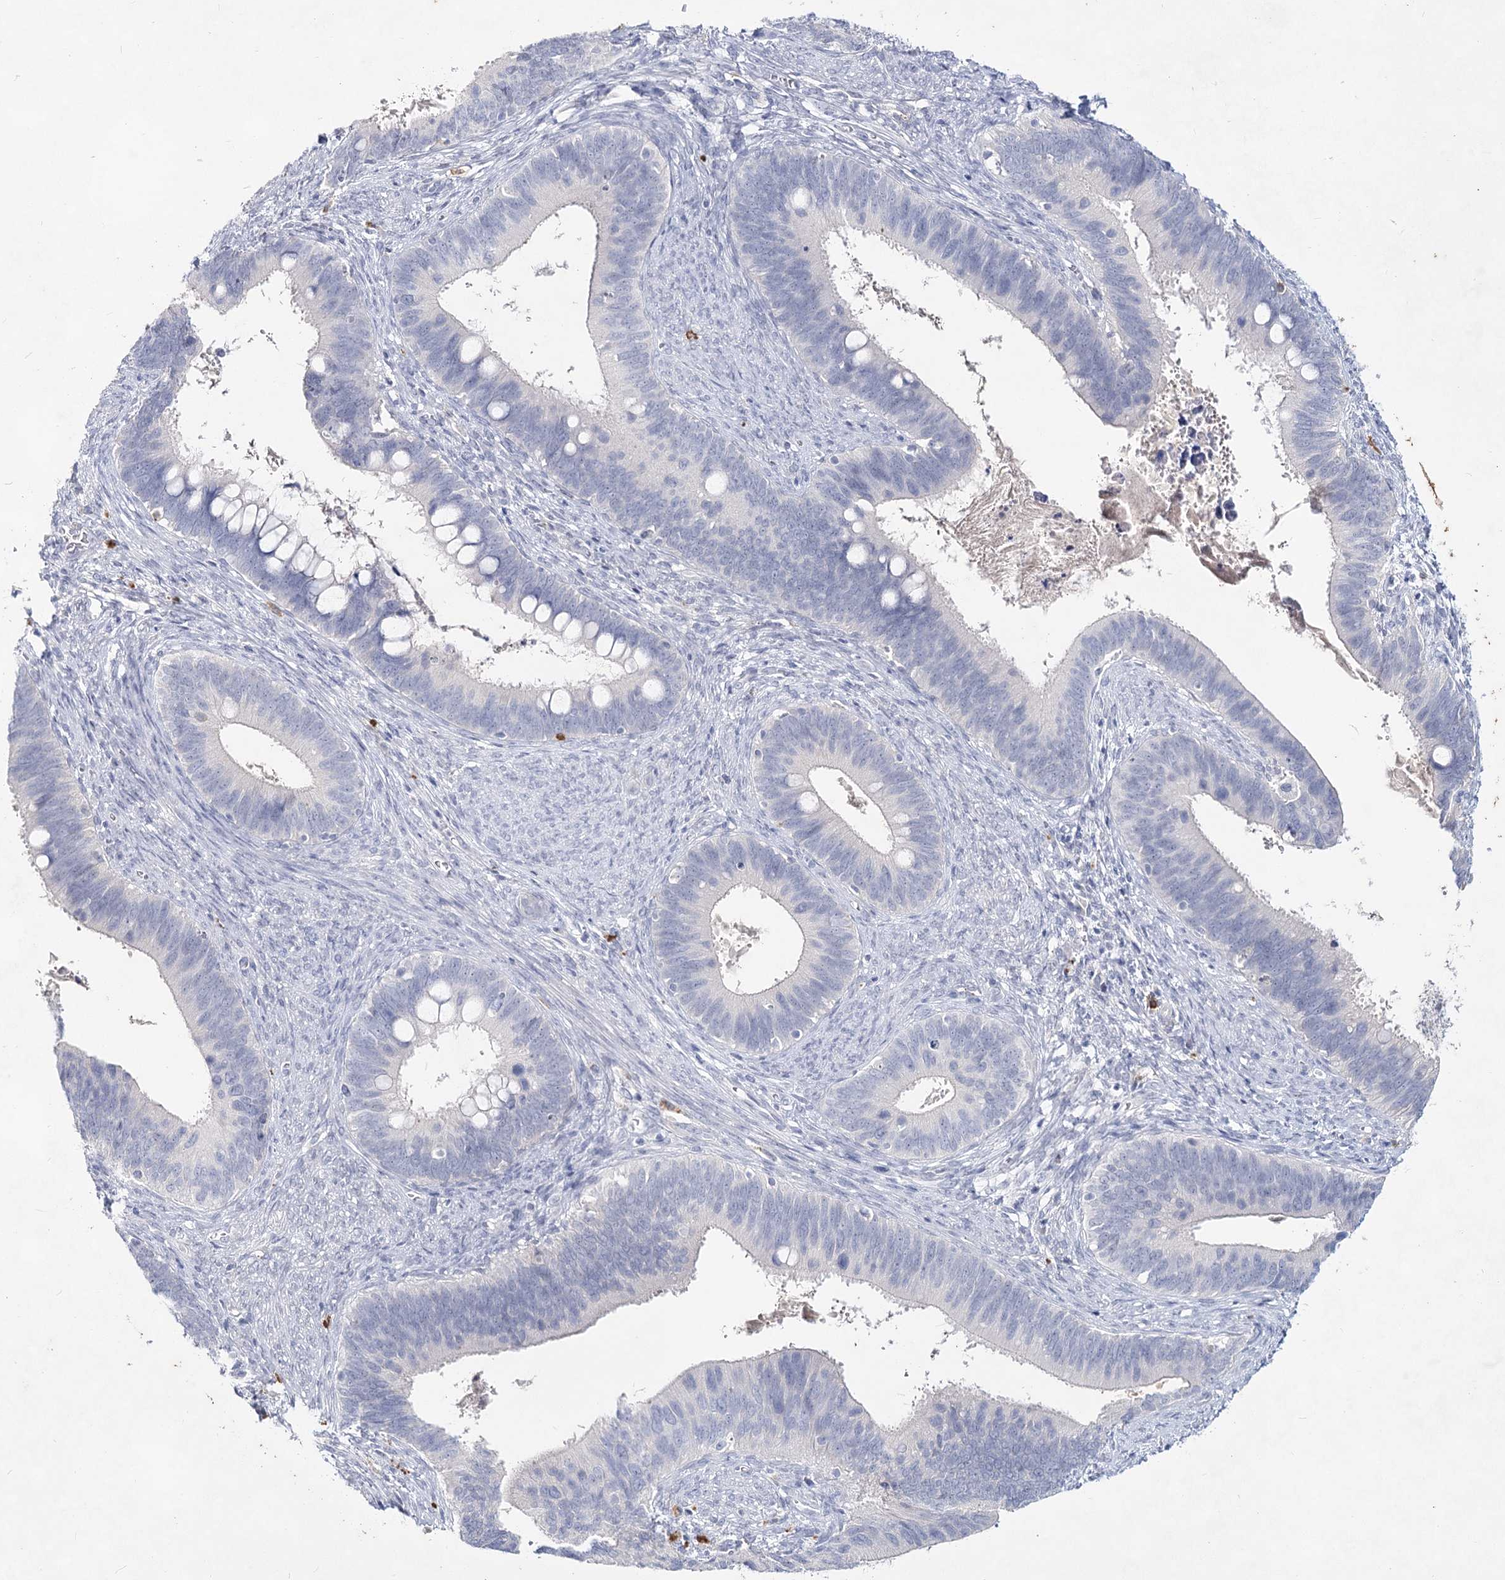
{"staining": {"intensity": "negative", "quantity": "none", "location": "none"}, "tissue": "cervical cancer", "cell_type": "Tumor cells", "image_type": "cancer", "snomed": [{"axis": "morphology", "description": "Adenocarcinoma, NOS"}, {"axis": "topography", "description": "Cervix"}], "caption": "The IHC photomicrograph has no significant positivity in tumor cells of cervical cancer (adenocarcinoma) tissue.", "gene": "CCDC73", "patient": {"sex": "female", "age": 42}}